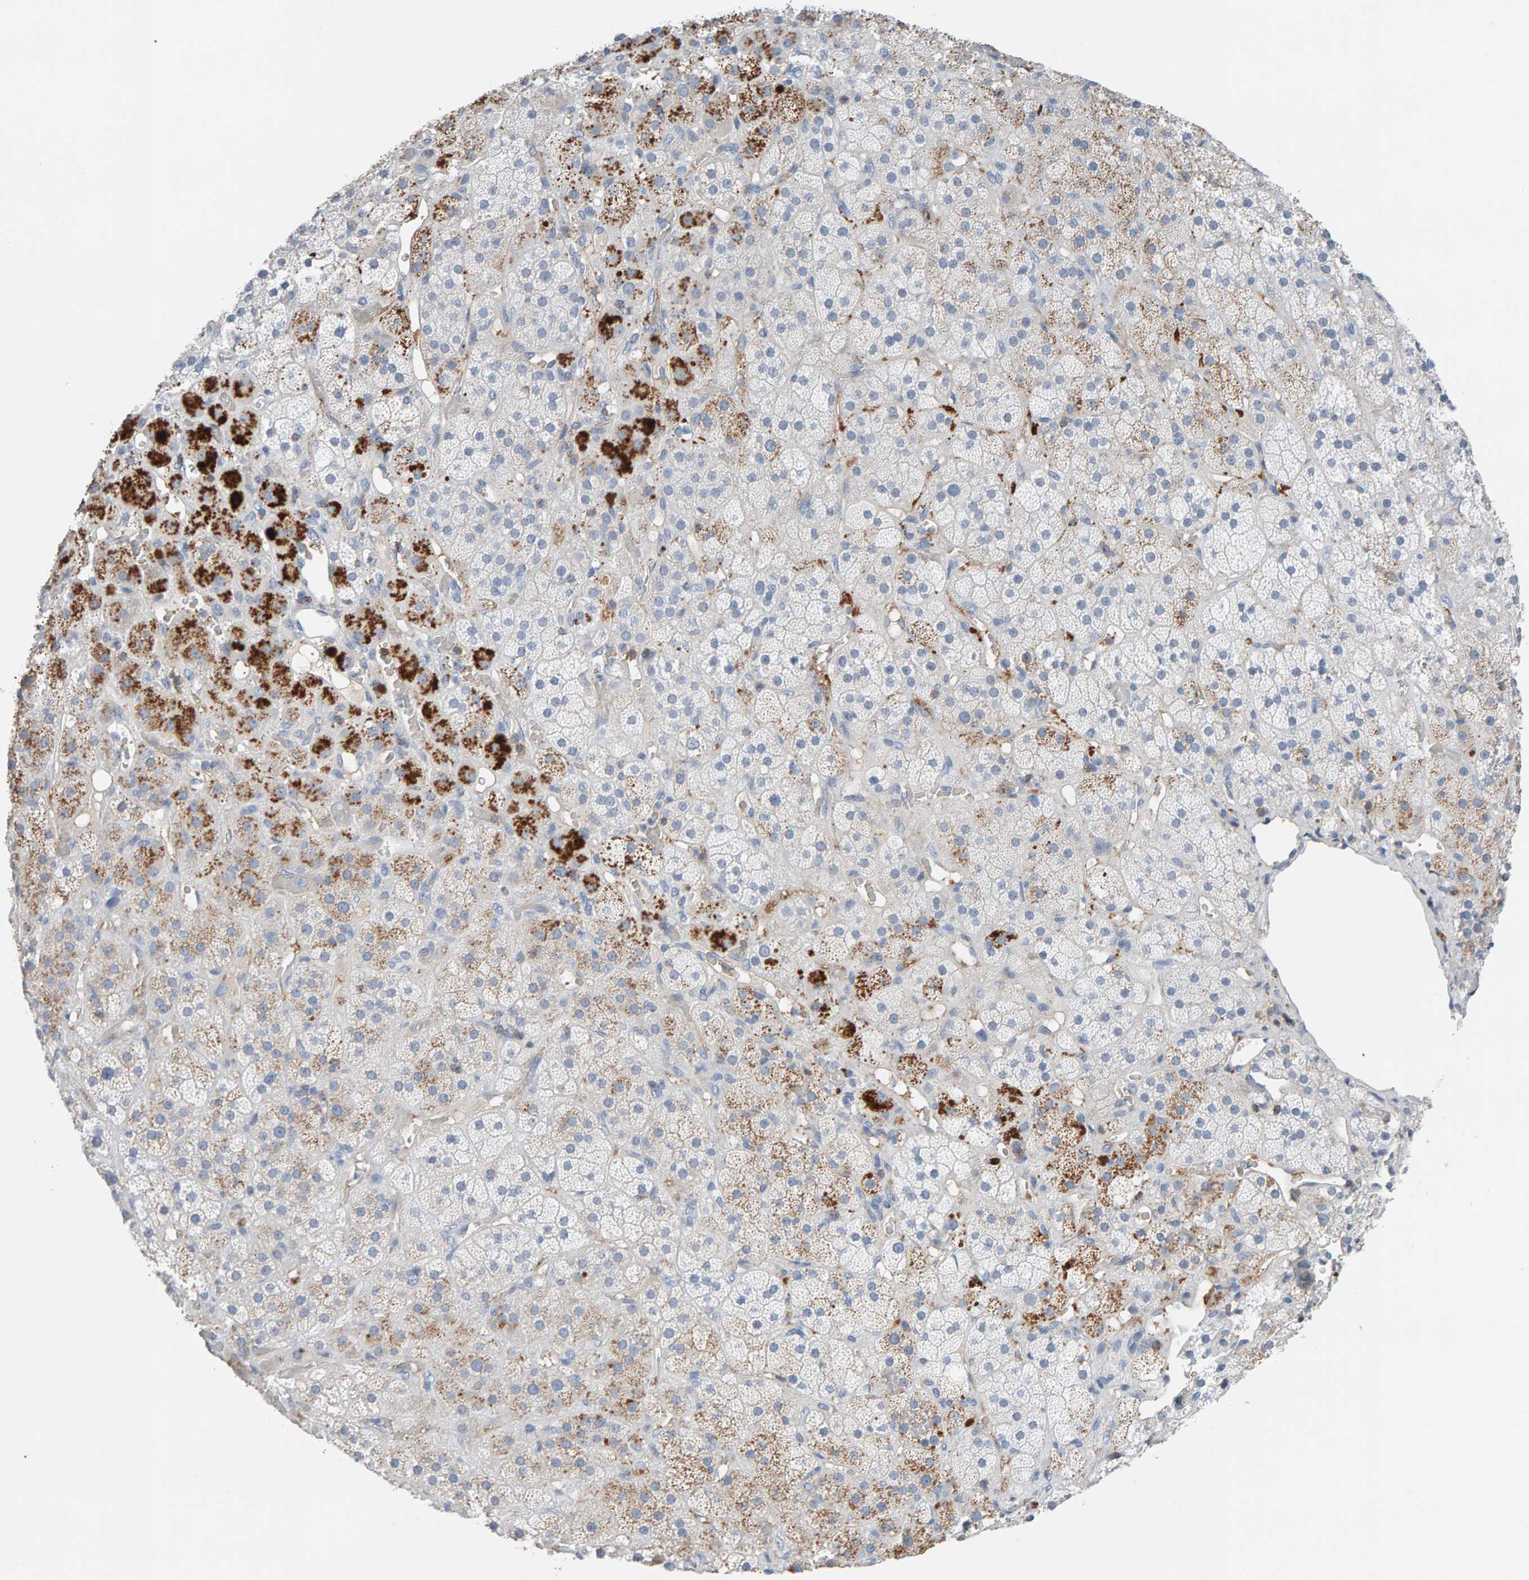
{"staining": {"intensity": "strong", "quantity": "<25%", "location": "cytoplasmic/membranous"}, "tissue": "adrenal gland", "cell_type": "Glandular cells", "image_type": "normal", "snomed": [{"axis": "morphology", "description": "Normal tissue, NOS"}, {"axis": "topography", "description": "Adrenal gland"}], "caption": "About <25% of glandular cells in benign human adrenal gland display strong cytoplasmic/membranous protein expression as visualized by brown immunohistochemical staining.", "gene": "FYN", "patient": {"sex": "male", "age": 57}}